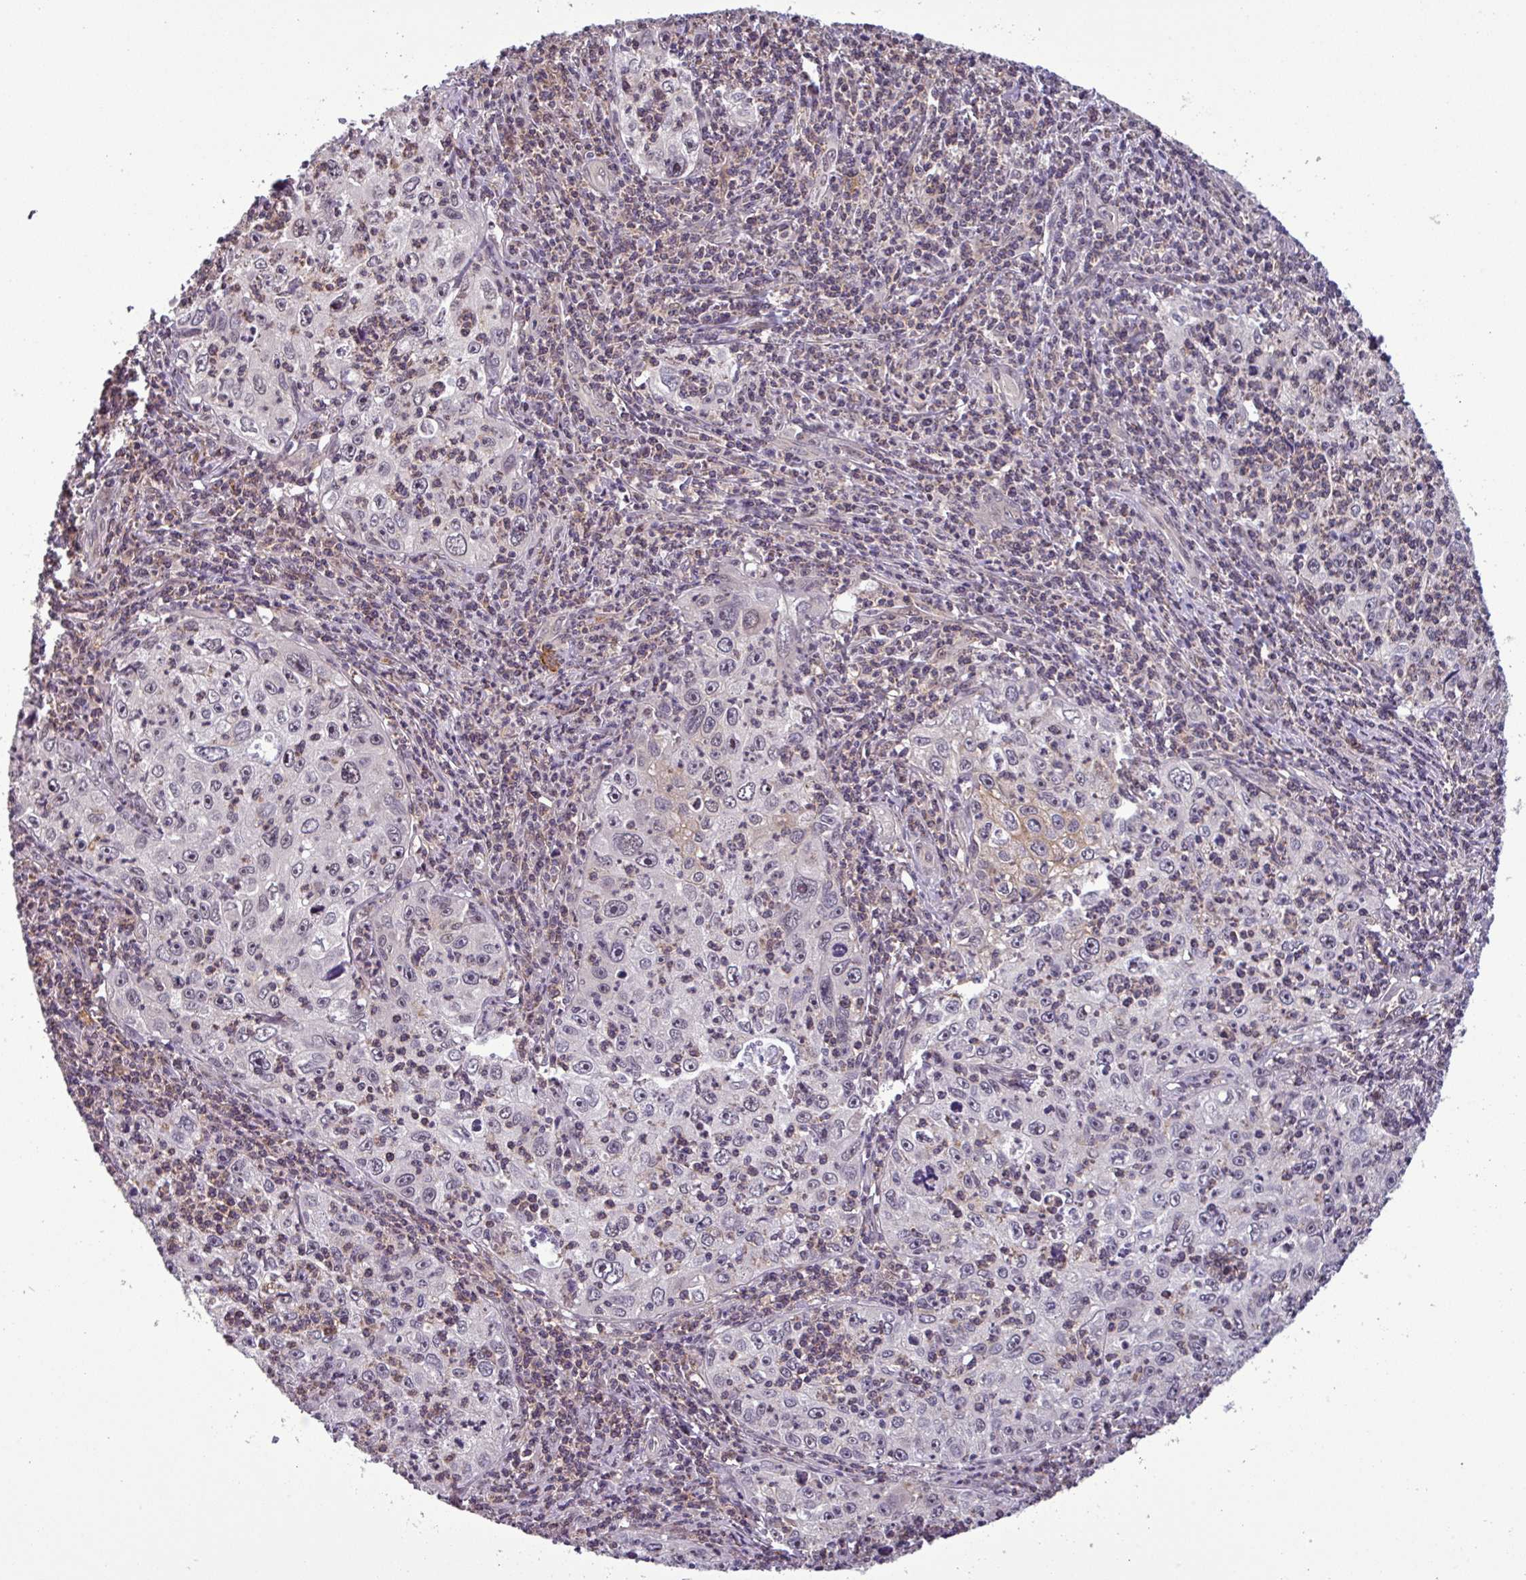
{"staining": {"intensity": "negative", "quantity": "none", "location": "none"}, "tissue": "cervical cancer", "cell_type": "Tumor cells", "image_type": "cancer", "snomed": [{"axis": "morphology", "description": "Squamous cell carcinoma, NOS"}, {"axis": "topography", "description": "Cervix"}], "caption": "This micrograph is of cervical cancer stained with immunohistochemistry (IHC) to label a protein in brown with the nuclei are counter-stained blue. There is no expression in tumor cells.", "gene": "NPFFR1", "patient": {"sex": "female", "age": 30}}